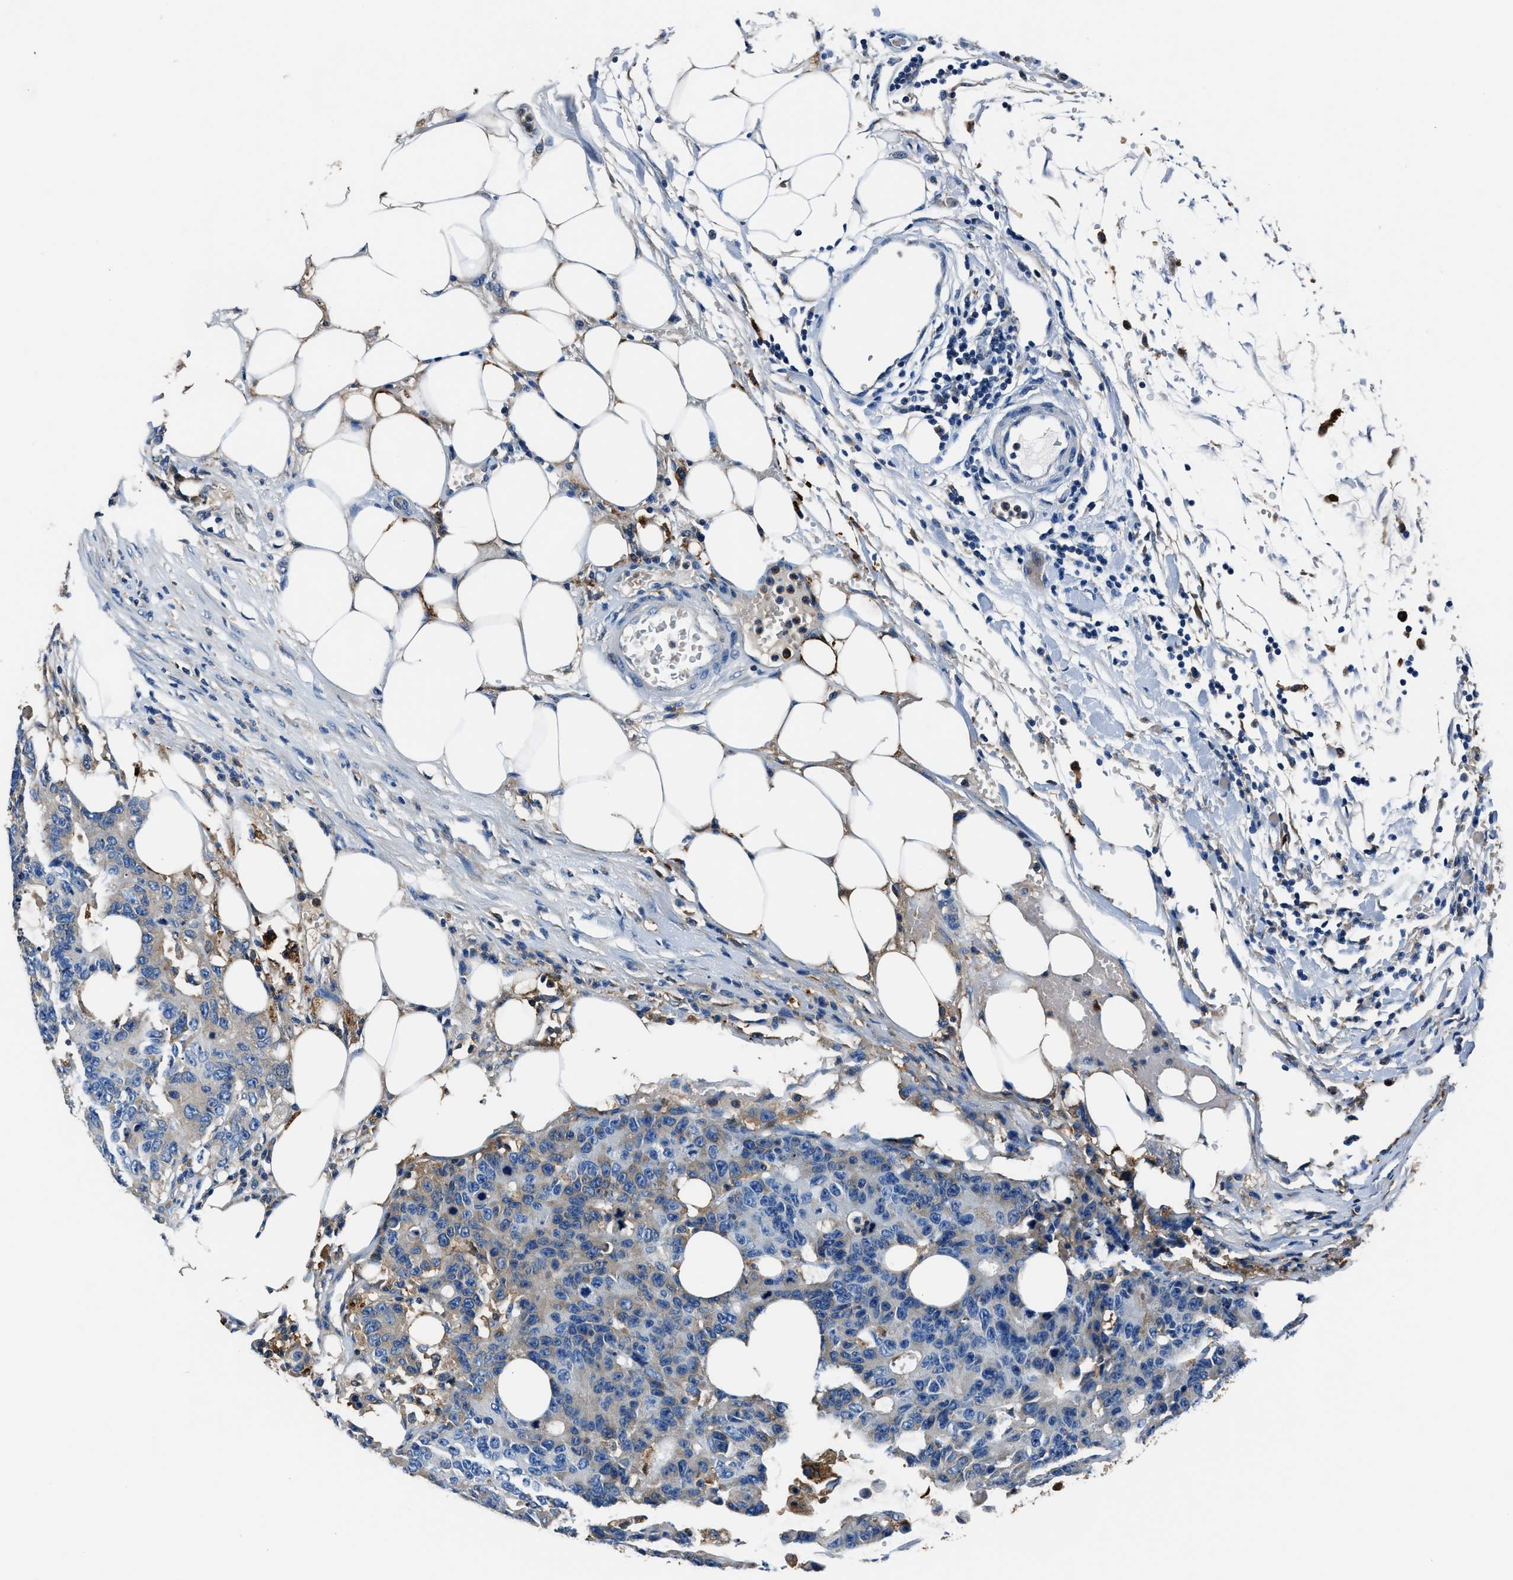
{"staining": {"intensity": "weak", "quantity": "<25%", "location": "cytoplasmic/membranous"}, "tissue": "colorectal cancer", "cell_type": "Tumor cells", "image_type": "cancer", "snomed": [{"axis": "morphology", "description": "Adenocarcinoma, NOS"}, {"axis": "topography", "description": "Colon"}], "caption": "A high-resolution photomicrograph shows immunohistochemistry staining of colorectal adenocarcinoma, which demonstrates no significant expression in tumor cells.", "gene": "FTL", "patient": {"sex": "female", "age": 86}}